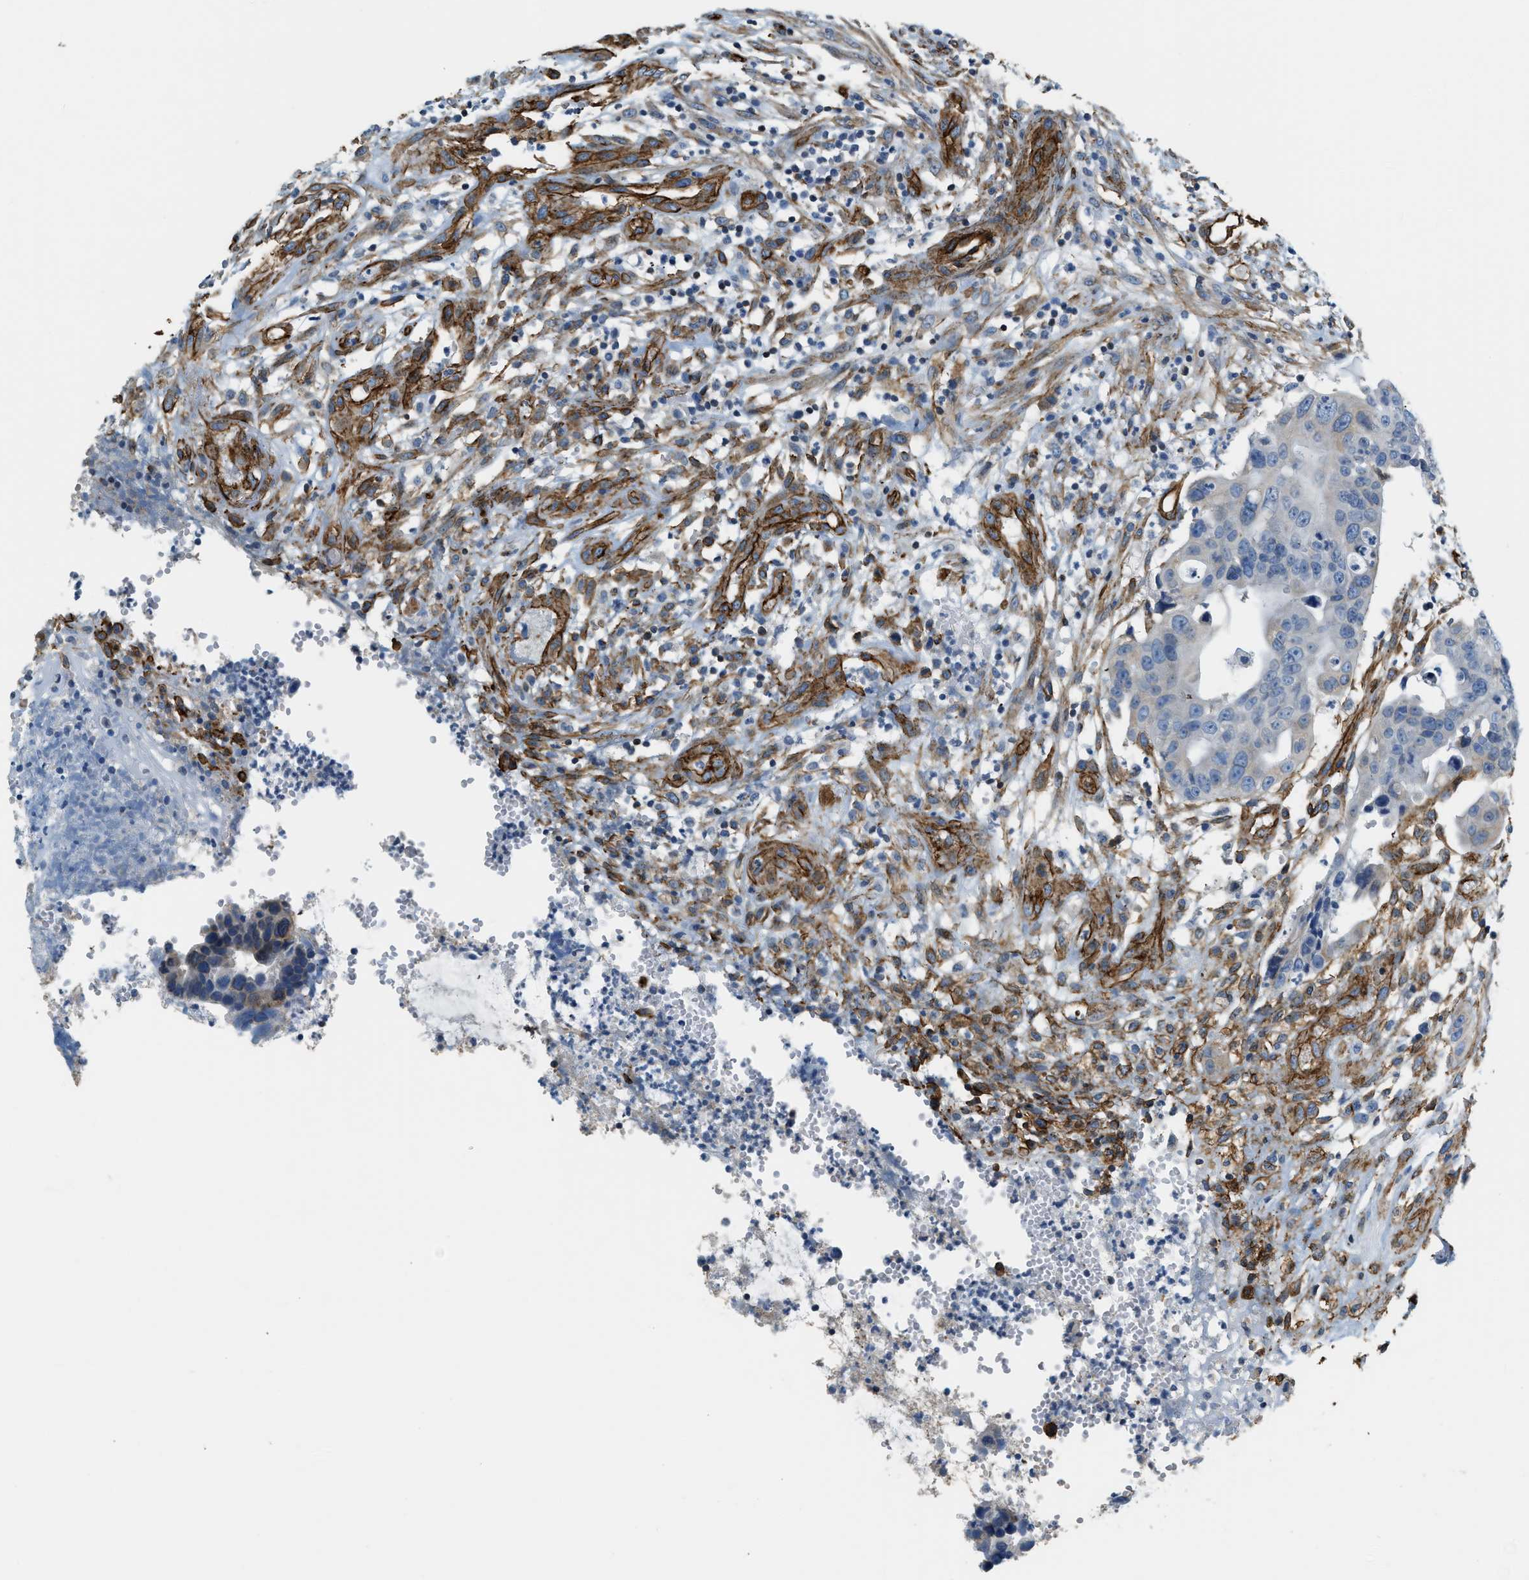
{"staining": {"intensity": "negative", "quantity": "none", "location": "none"}, "tissue": "colorectal cancer", "cell_type": "Tumor cells", "image_type": "cancer", "snomed": [{"axis": "morphology", "description": "Adenocarcinoma, NOS"}, {"axis": "topography", "description": "Colon"}], "caption": "Adenocarcinoma (colorectal) stained for a protein using IHC exhibits no expression tumor cells.", "gene": "TMEM43", "patient": {"sex": "female", "age": 57}}